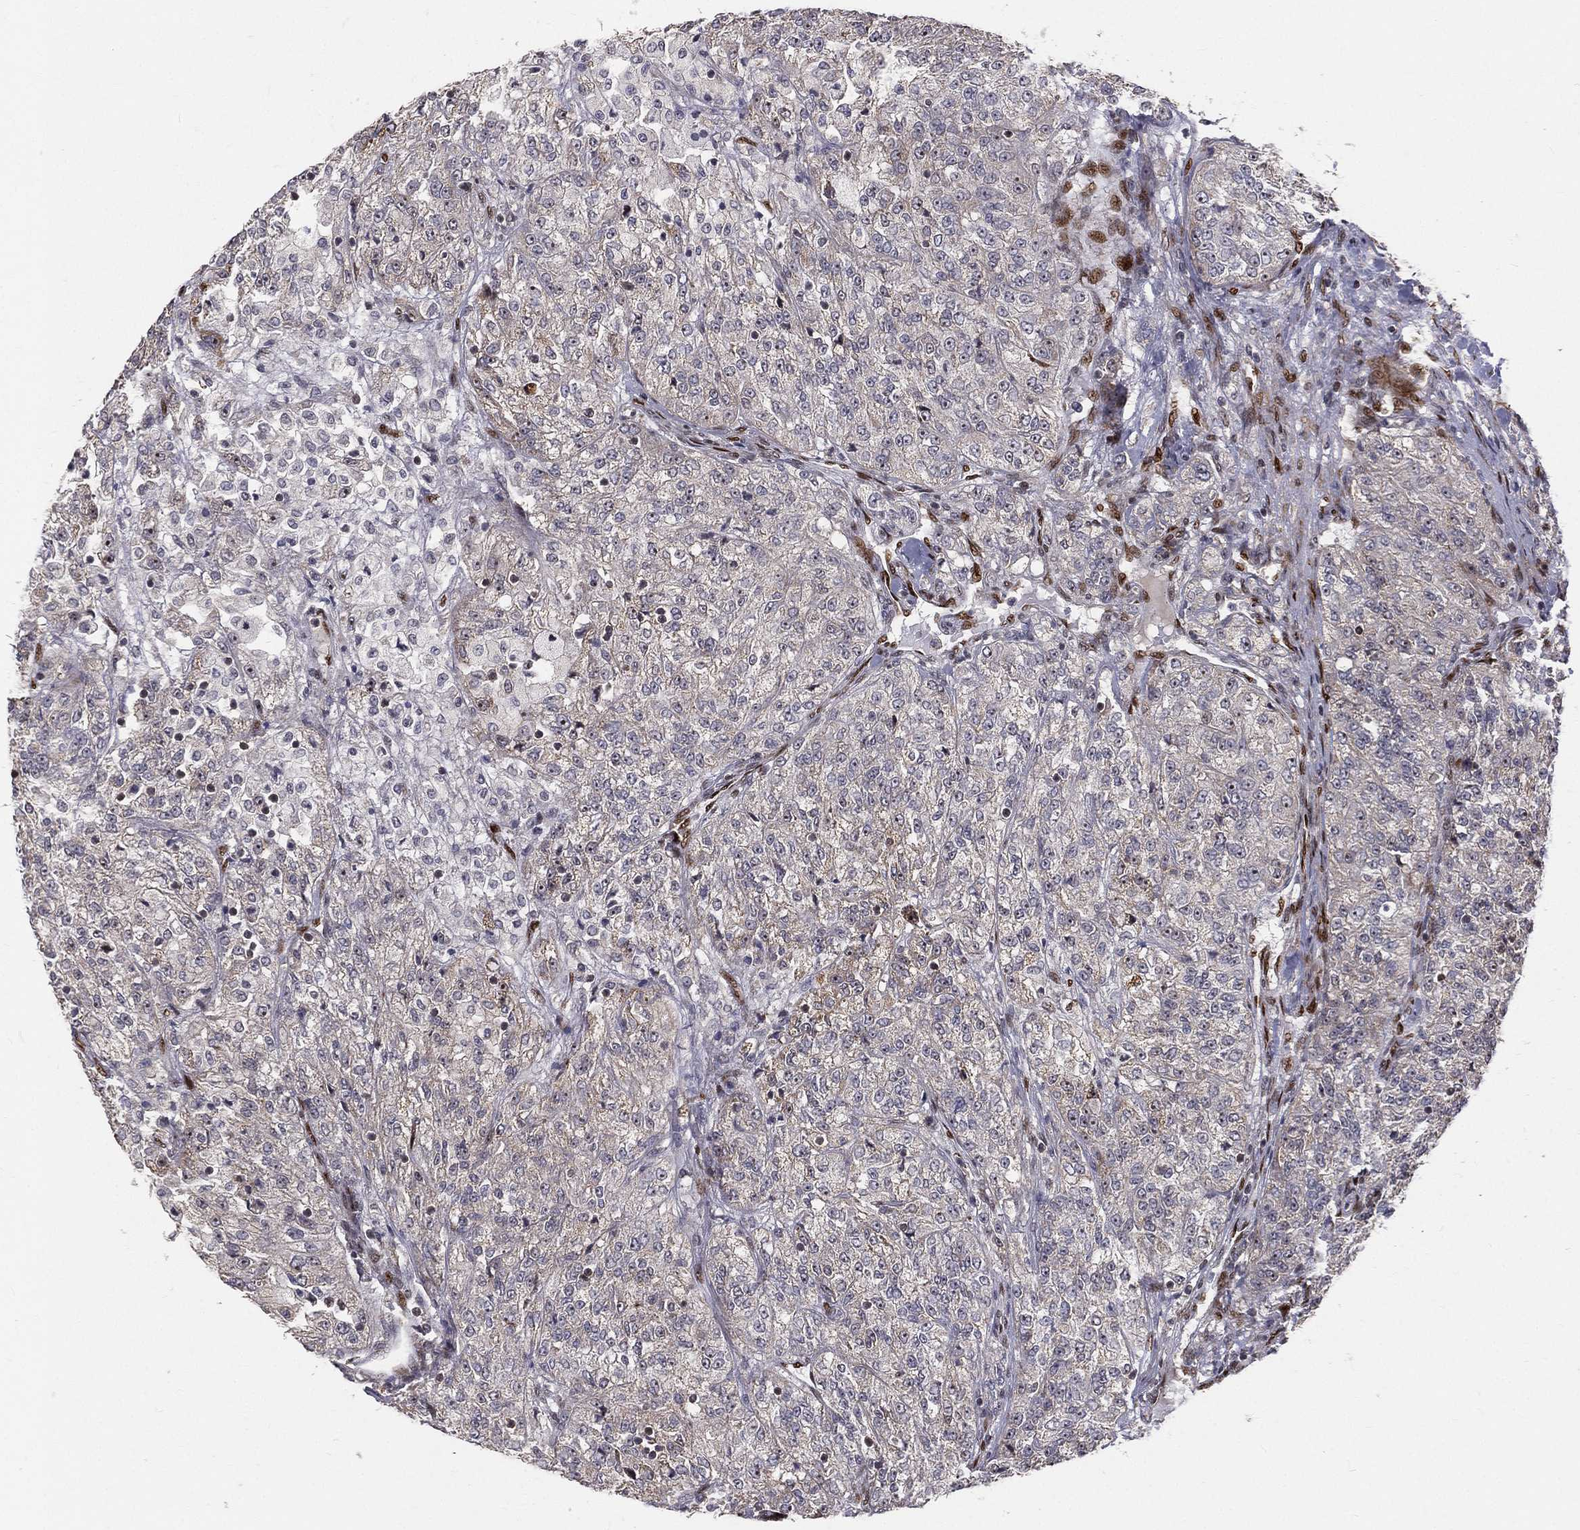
{"staining": {"intensity": "negative", "quantity": "none", "location": "none"}, "tissue": "renal cancer", "cell_type": "Tumor cells", "image_type": "cancer", "snomed": [{"axis": "morphology", "description": "Adenocarcinoma, NOS"}, {"axis": "topography", "description": "Kidney"}], "caption": "Renal adenocarcinoma was stained to show a protein in brown. There is no significant staining in tumor cells.", "gene": "ZEB1", "patient": {"sex": "female", "age": 63}}